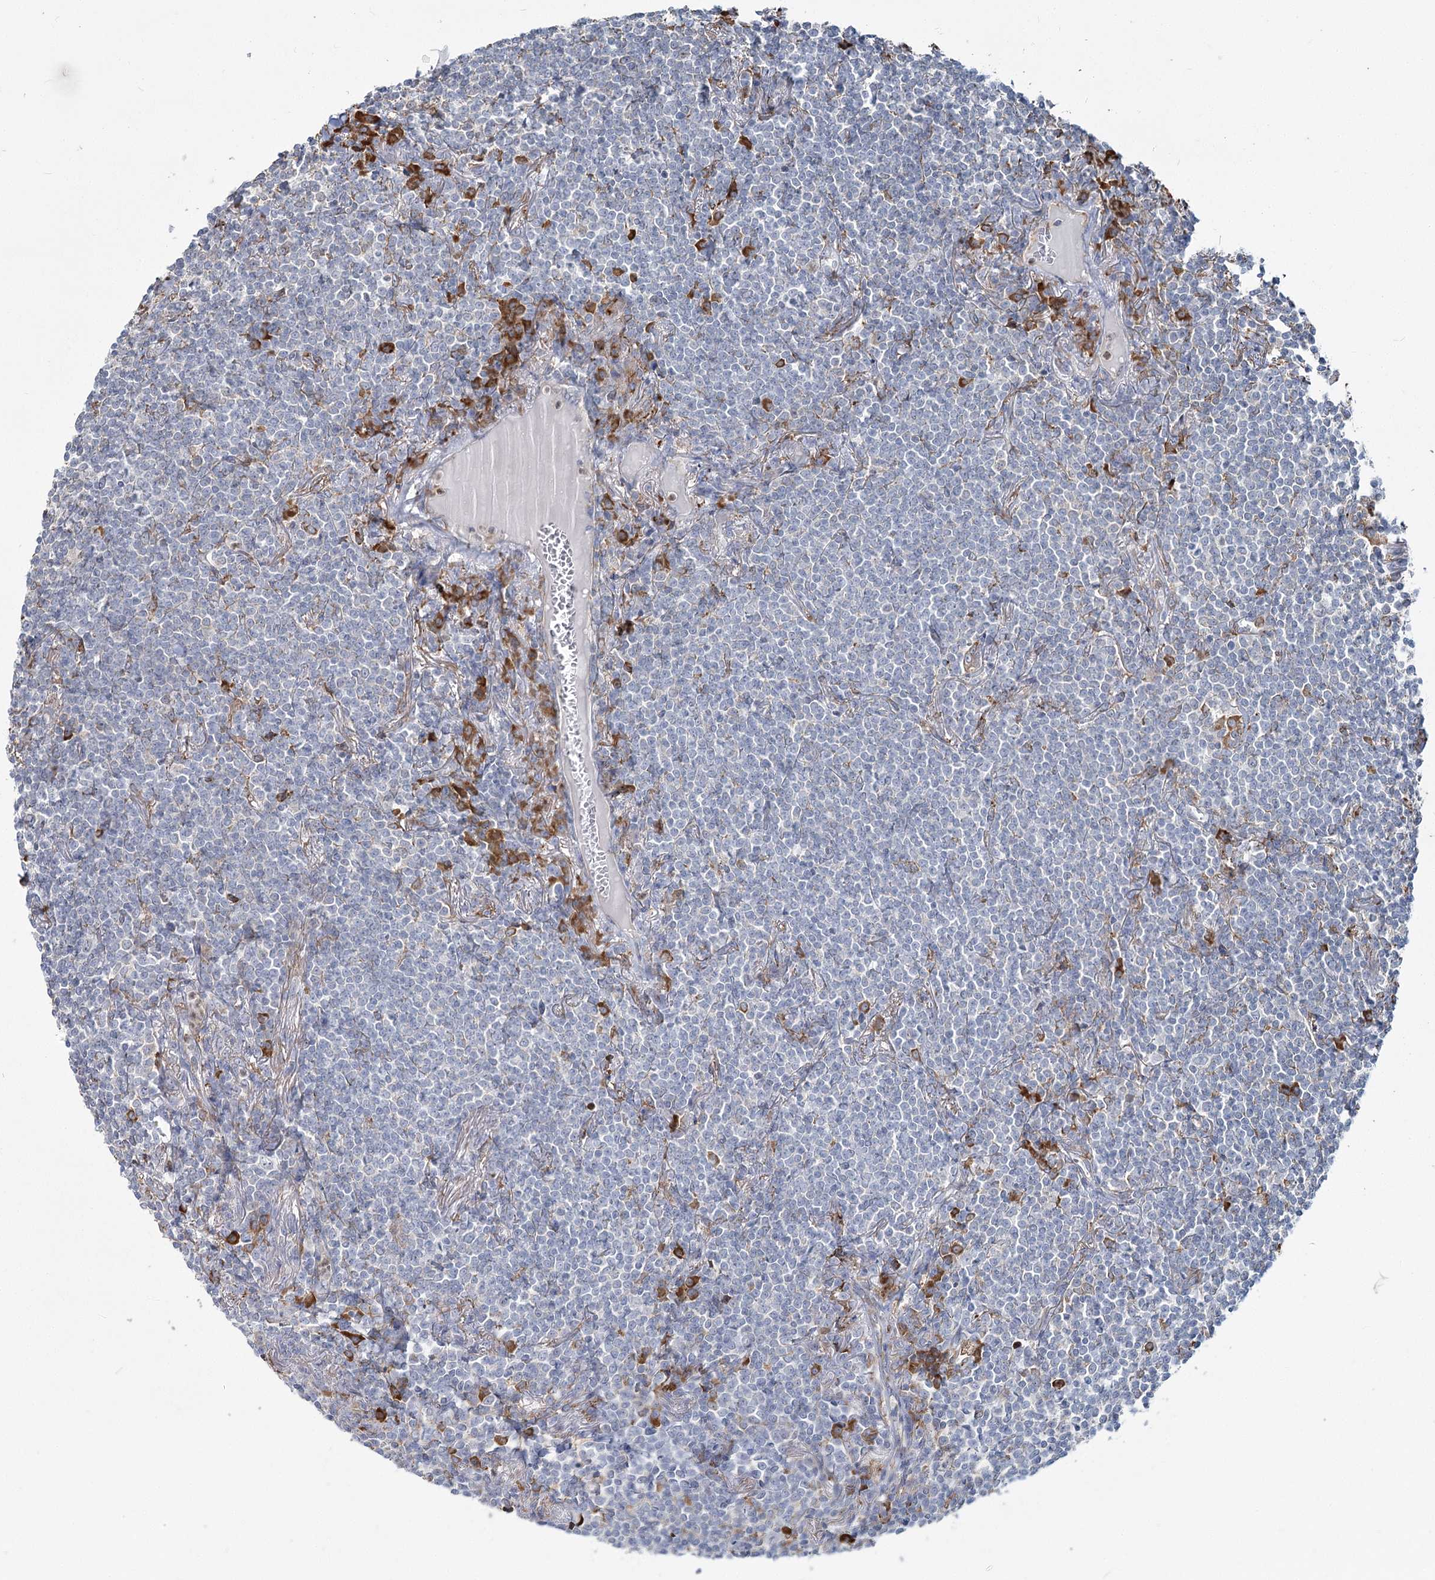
{"staining": {"intensity": "negative", "quantity": "none", "location": "none"}, "tissue": "lymphoma", "cell_type": "Tumor cells", "image_type": "cancer", "snomed": [{"axis": "morphology", "description": "Malignant lymphoma, non-Hodgkin's type, Low grade"}, {"axis": "topography", "description": "Lung"}], "caption": "This photomicrograph is of low-grade malignant lymphoma, non-Hodgkin's type stained with immunohistochemistry (IHC) to label a protein in brown with the nuclei are counter-stained blue. There is no expression in tumor cells.", "gene": "ZCCHC9", "patient": {"sex": "female", "age": 71}}